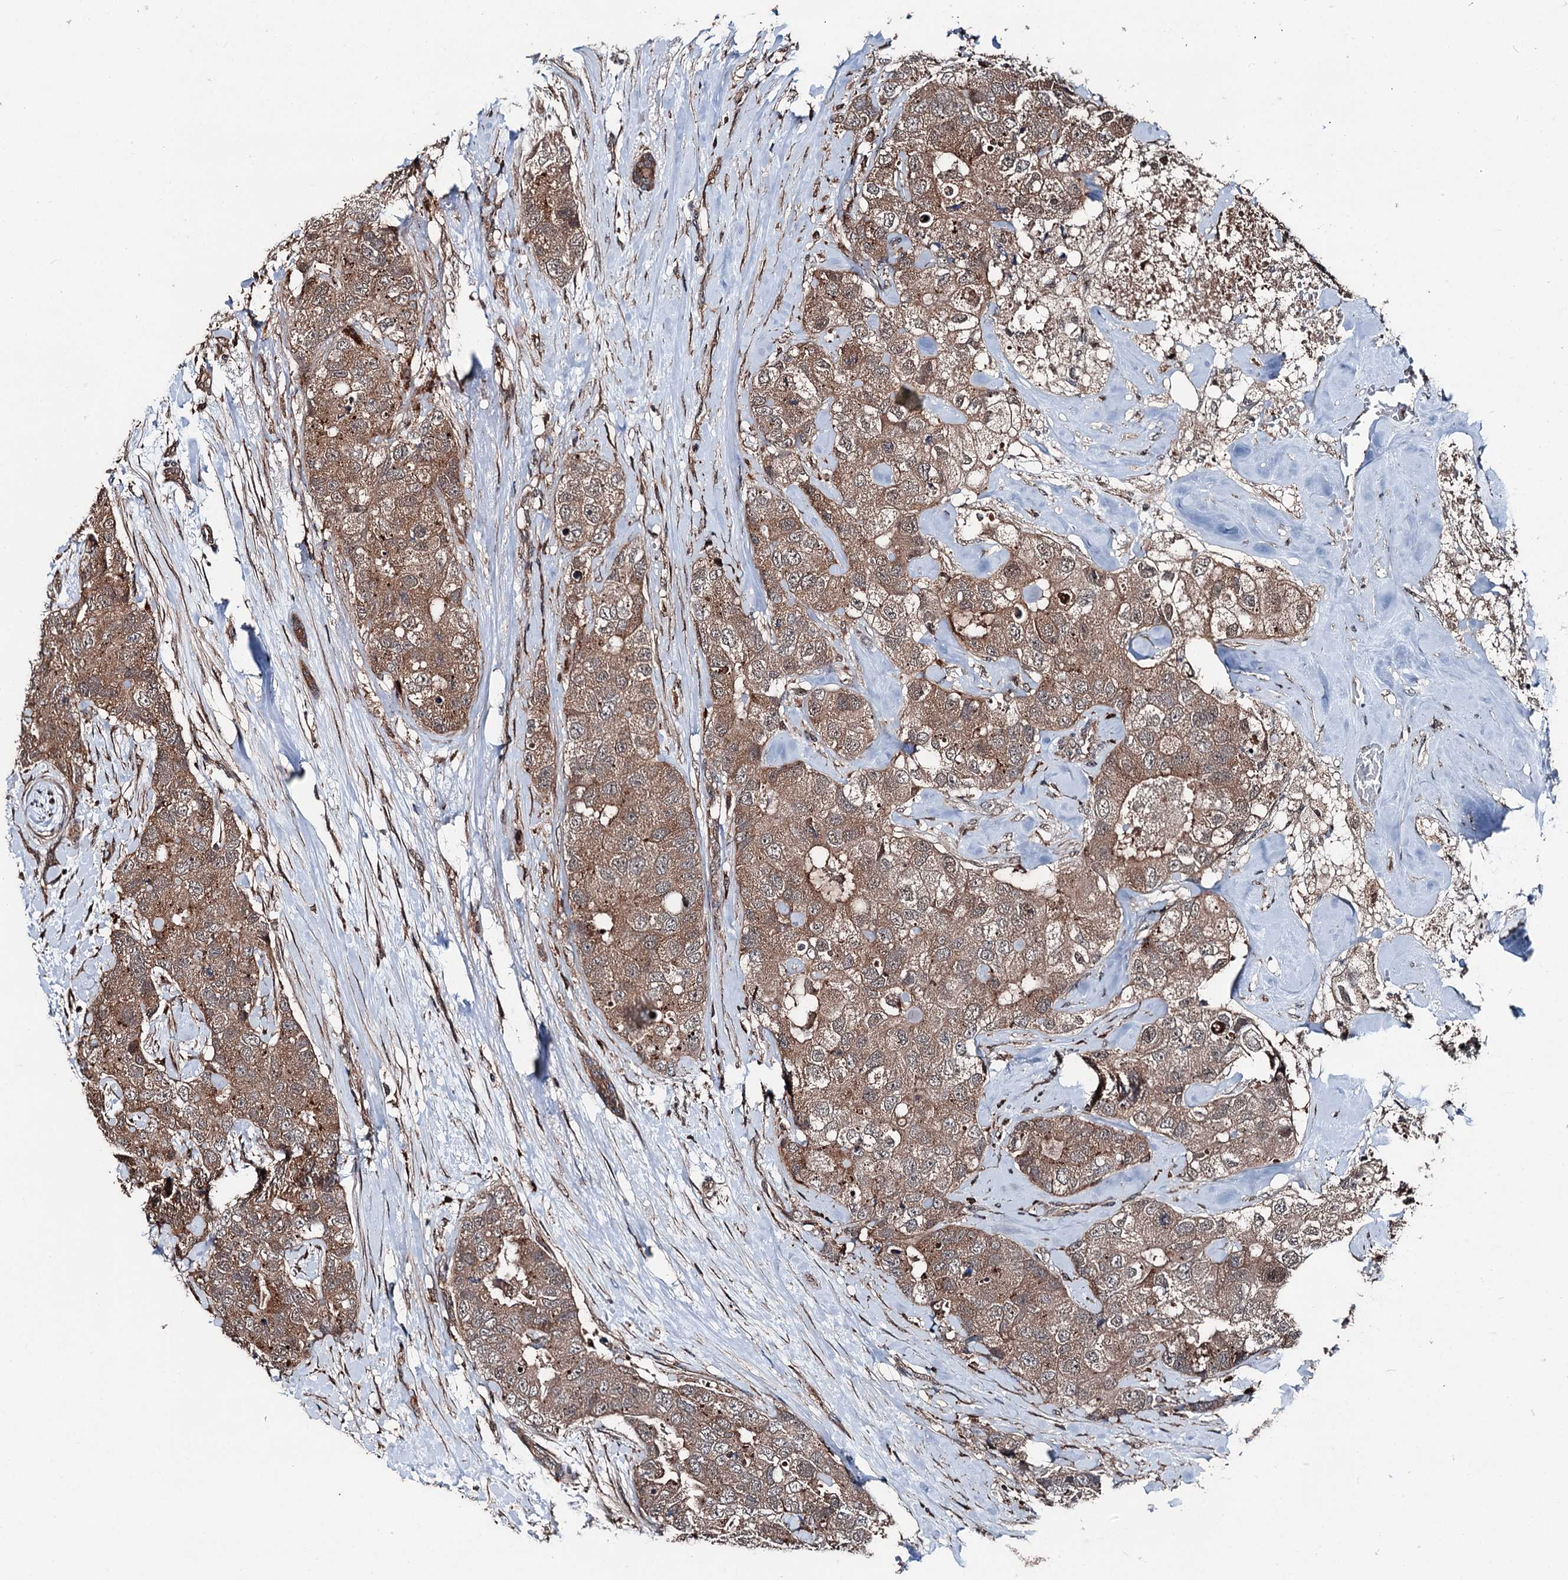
{"staining": {"intensity": "moderate", "quantity": ">75%", "location": "cytoplasmic/membranous"}, "tissue": "breast cancer", "cell_type": "Tumor cells", "image_type": "cancer", "snomed": [{"axis": "morphology", "description": "Duct carcinoma"}, {"axis": "topography", "description": "Breast"}], "caption": "The image demonstrates immunohistochemical staining of breast intraductal carcinoma. There is moderate cytoplasmic/membranous expression is appreciated in about >75% of tumor cells. The protein of interest is stained brown, and the nuclei are stained in blue (DAB IHC with brightfield microscopy, high magnification).", "gene": "PSMD13", "patient": {"sex": "female", "age": 62}}